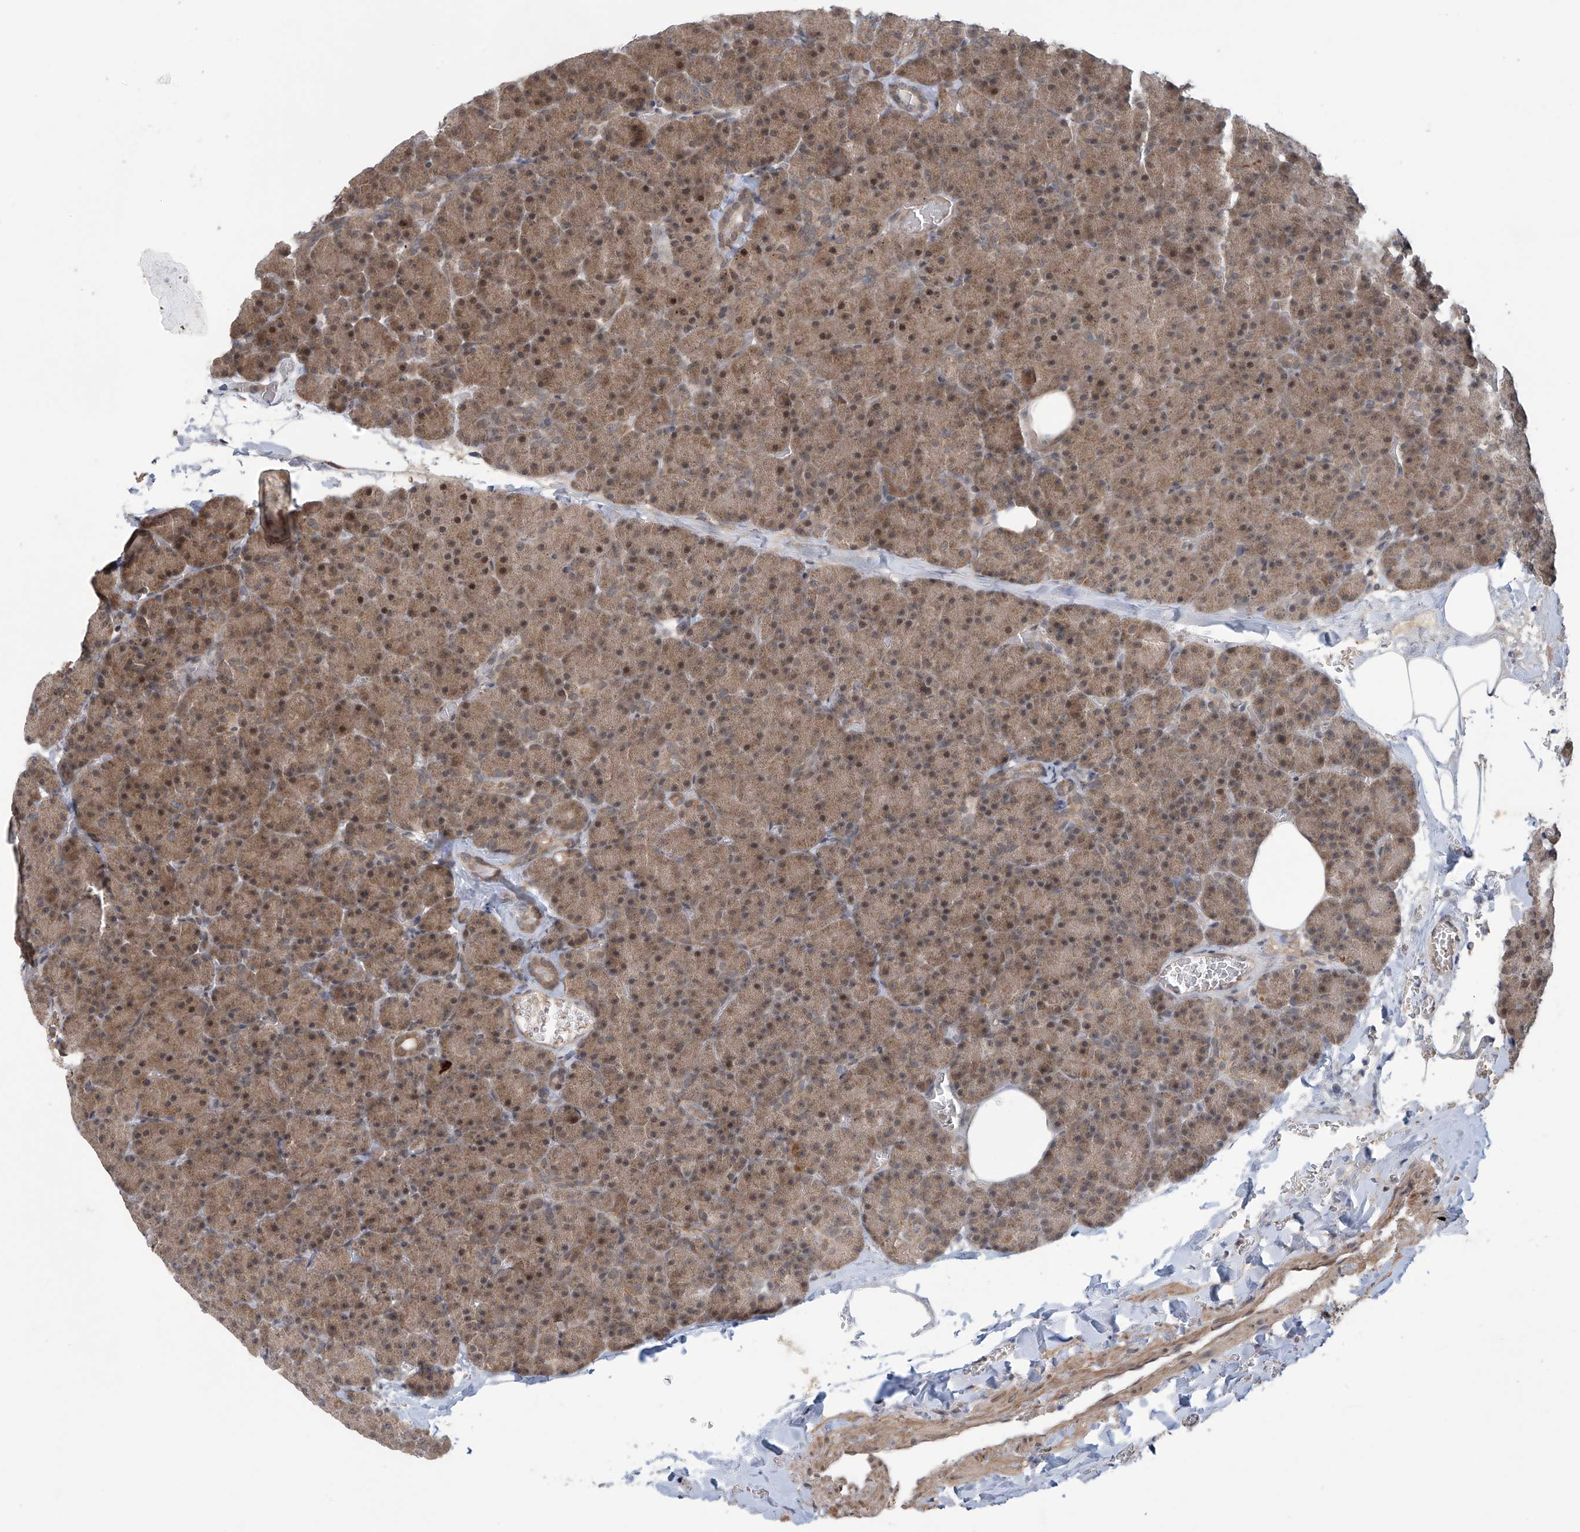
{"staining": {"intensity": "moderate", "quantity": ">75%", "location": "cytoplasmic/membranous,nuclear"}, "tissue": "pancreas", "cell_type": "Exocrine glandular cells", "image_type": "normal", "snomed": [{"axis": "morphology", "description": "Normal tissue, NOS"}, {"axis": "morphology", "description": "Carcinoid, malignant, NOS"}, {"axis": "topography", "description": "Pancreas"}], "caption": "Approximately >75% of exocrine glandular cells in benign pancreas reveal moderate cytoplasmic/membranous,nuclear protein positivity as visualized by brown immunohistochemical staining.", "gene": "ABHD13", "patient": {"sex": "female", "age": 35}}